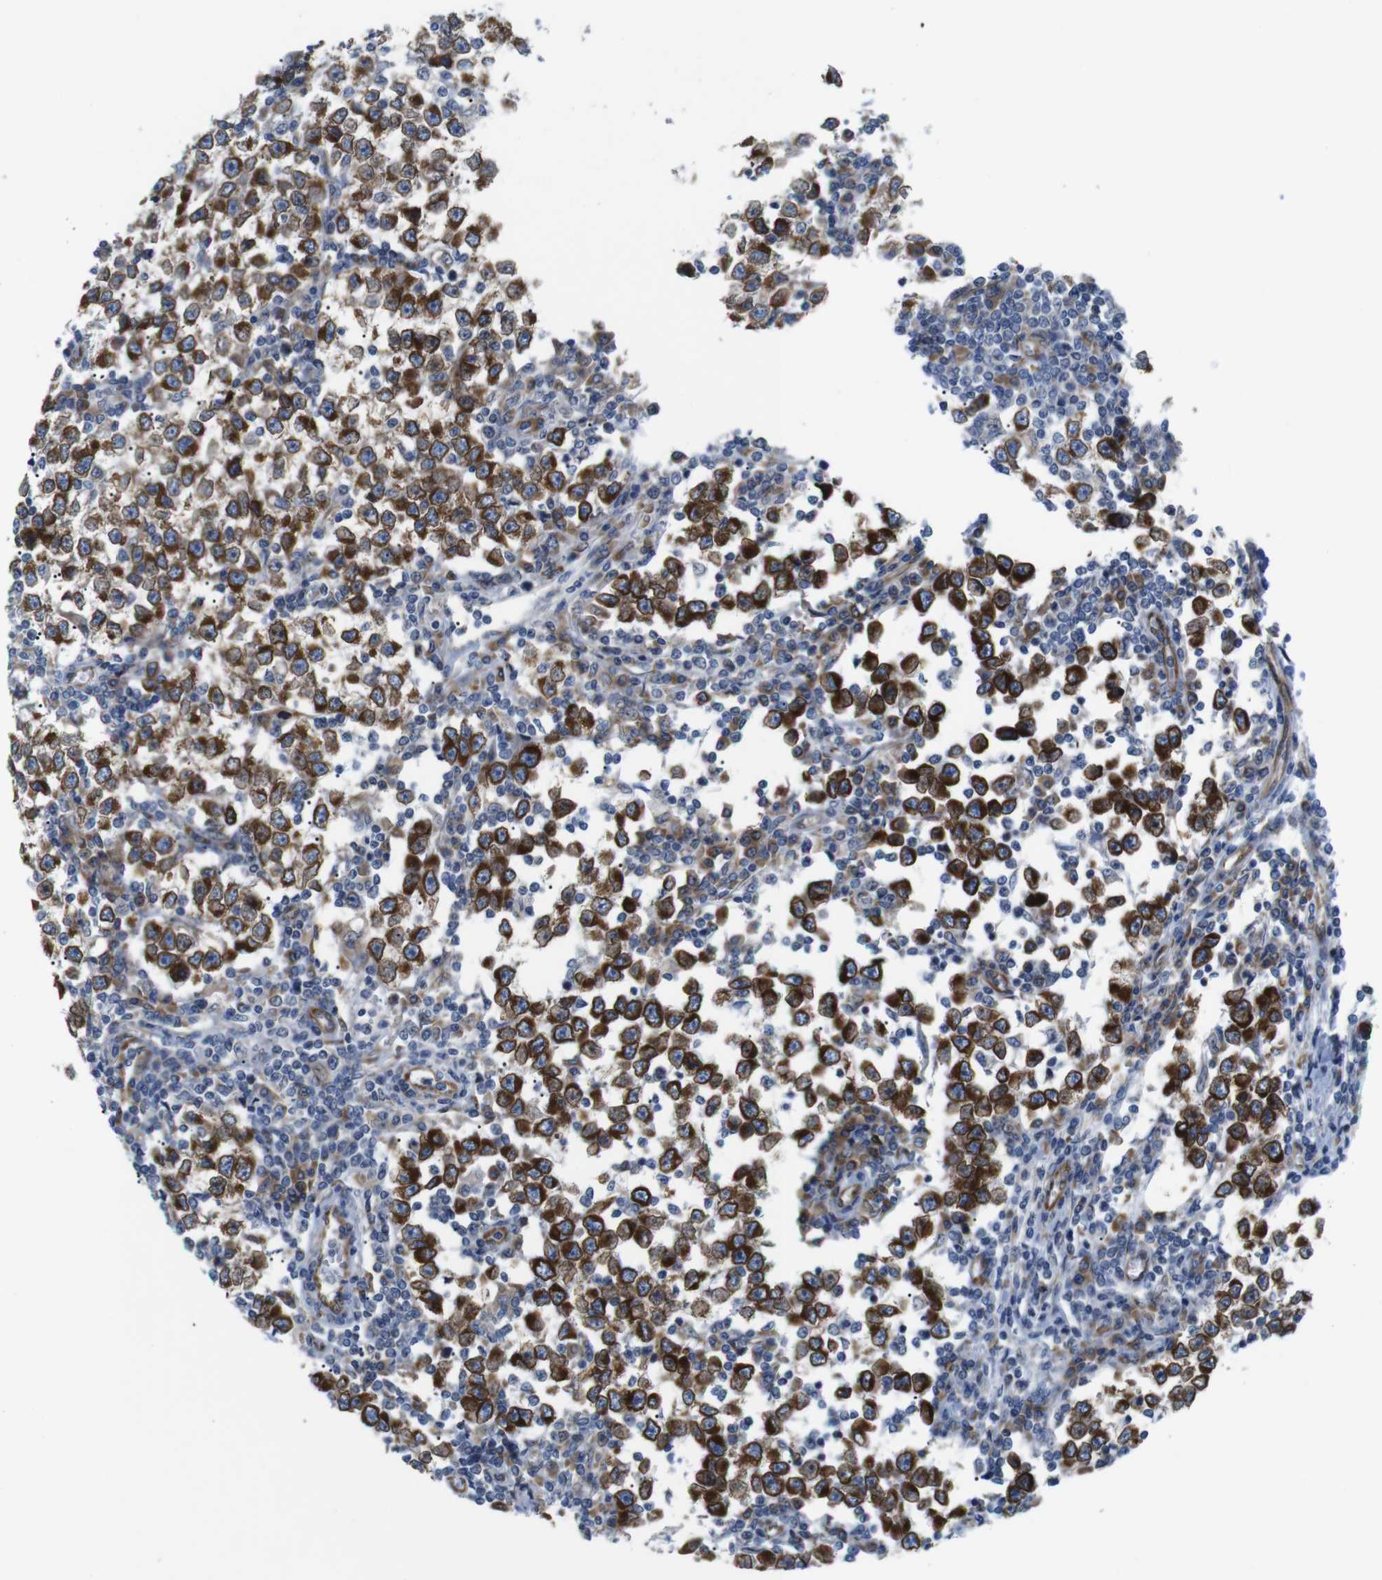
{"staining": {"intensity": "strong", "quantity": ">75%", "location": "cytoplasmic/membranous"}, "tissue": "testis cancer", "cell_type": "Tumor cells", "image_type": "cancer", "snomed": [{"axis": "morphology", "description": "Seminoma, NOS"}, {"axis": "topography", "description": "Testis"}], "caption": "The micrograph exhibits staining of testis cancer (seminoma), revealing strong cytoplasmic/membranous protein staining (brown color) within tumor cells.", "gene": "HACD3", "patient": {"sex": "male", "age": 65}}